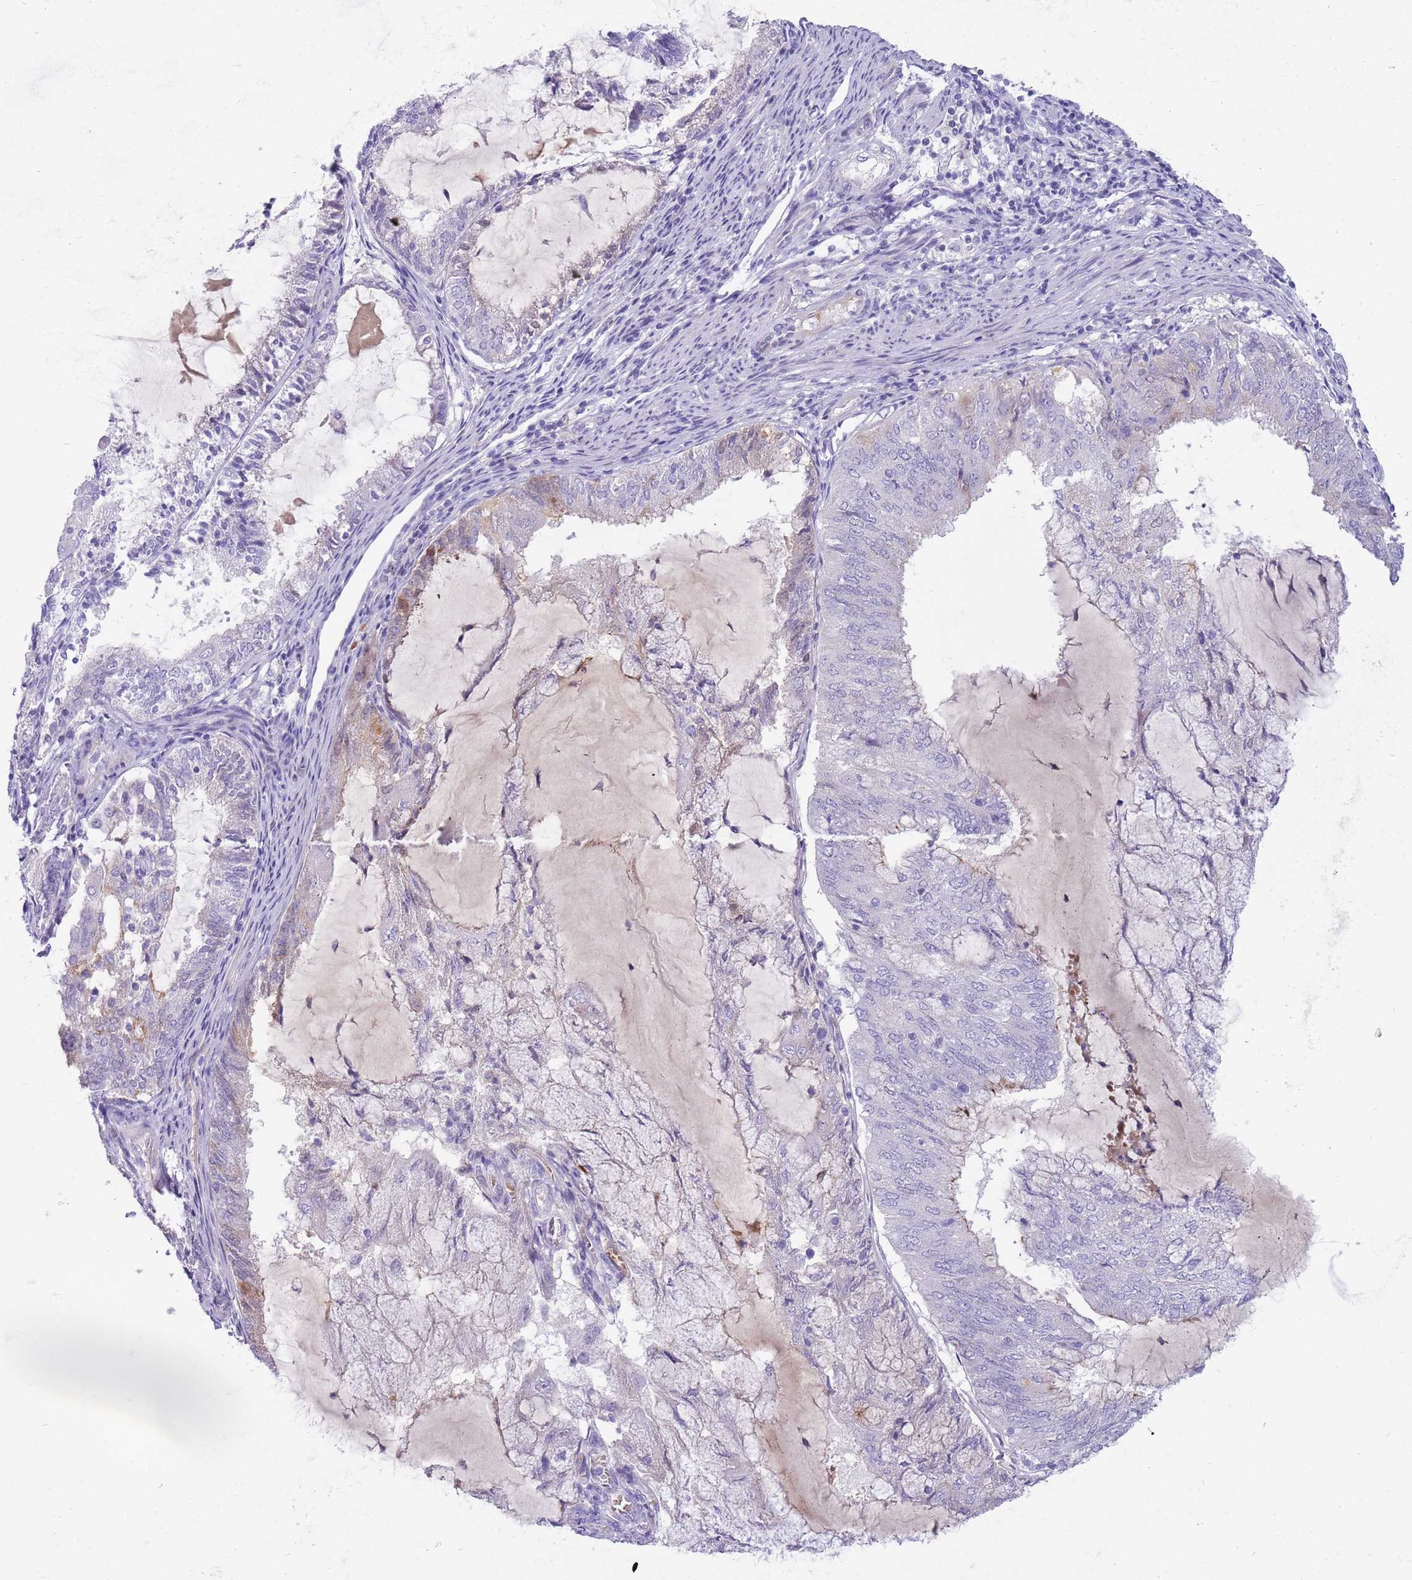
{"staining": {"intensity": "negative", "quantity": "none", "location": "none"}, "tissue": "endometrial cancer", "cell_type": "Tumor cells", "image_type": "cancer", "snomed": [{"axis": "morphology", "description": "Adenocarcinoma, NOS"}, {"axis": "topography", "description": "Endometrium"}], "caption": "The immunohistochemistry (IHC) image has no significant positivity in tumor cells of endometrial cancer tissue.", "gene": "LEPROTL1", "patient": {"sex": "female", "age": 81}}